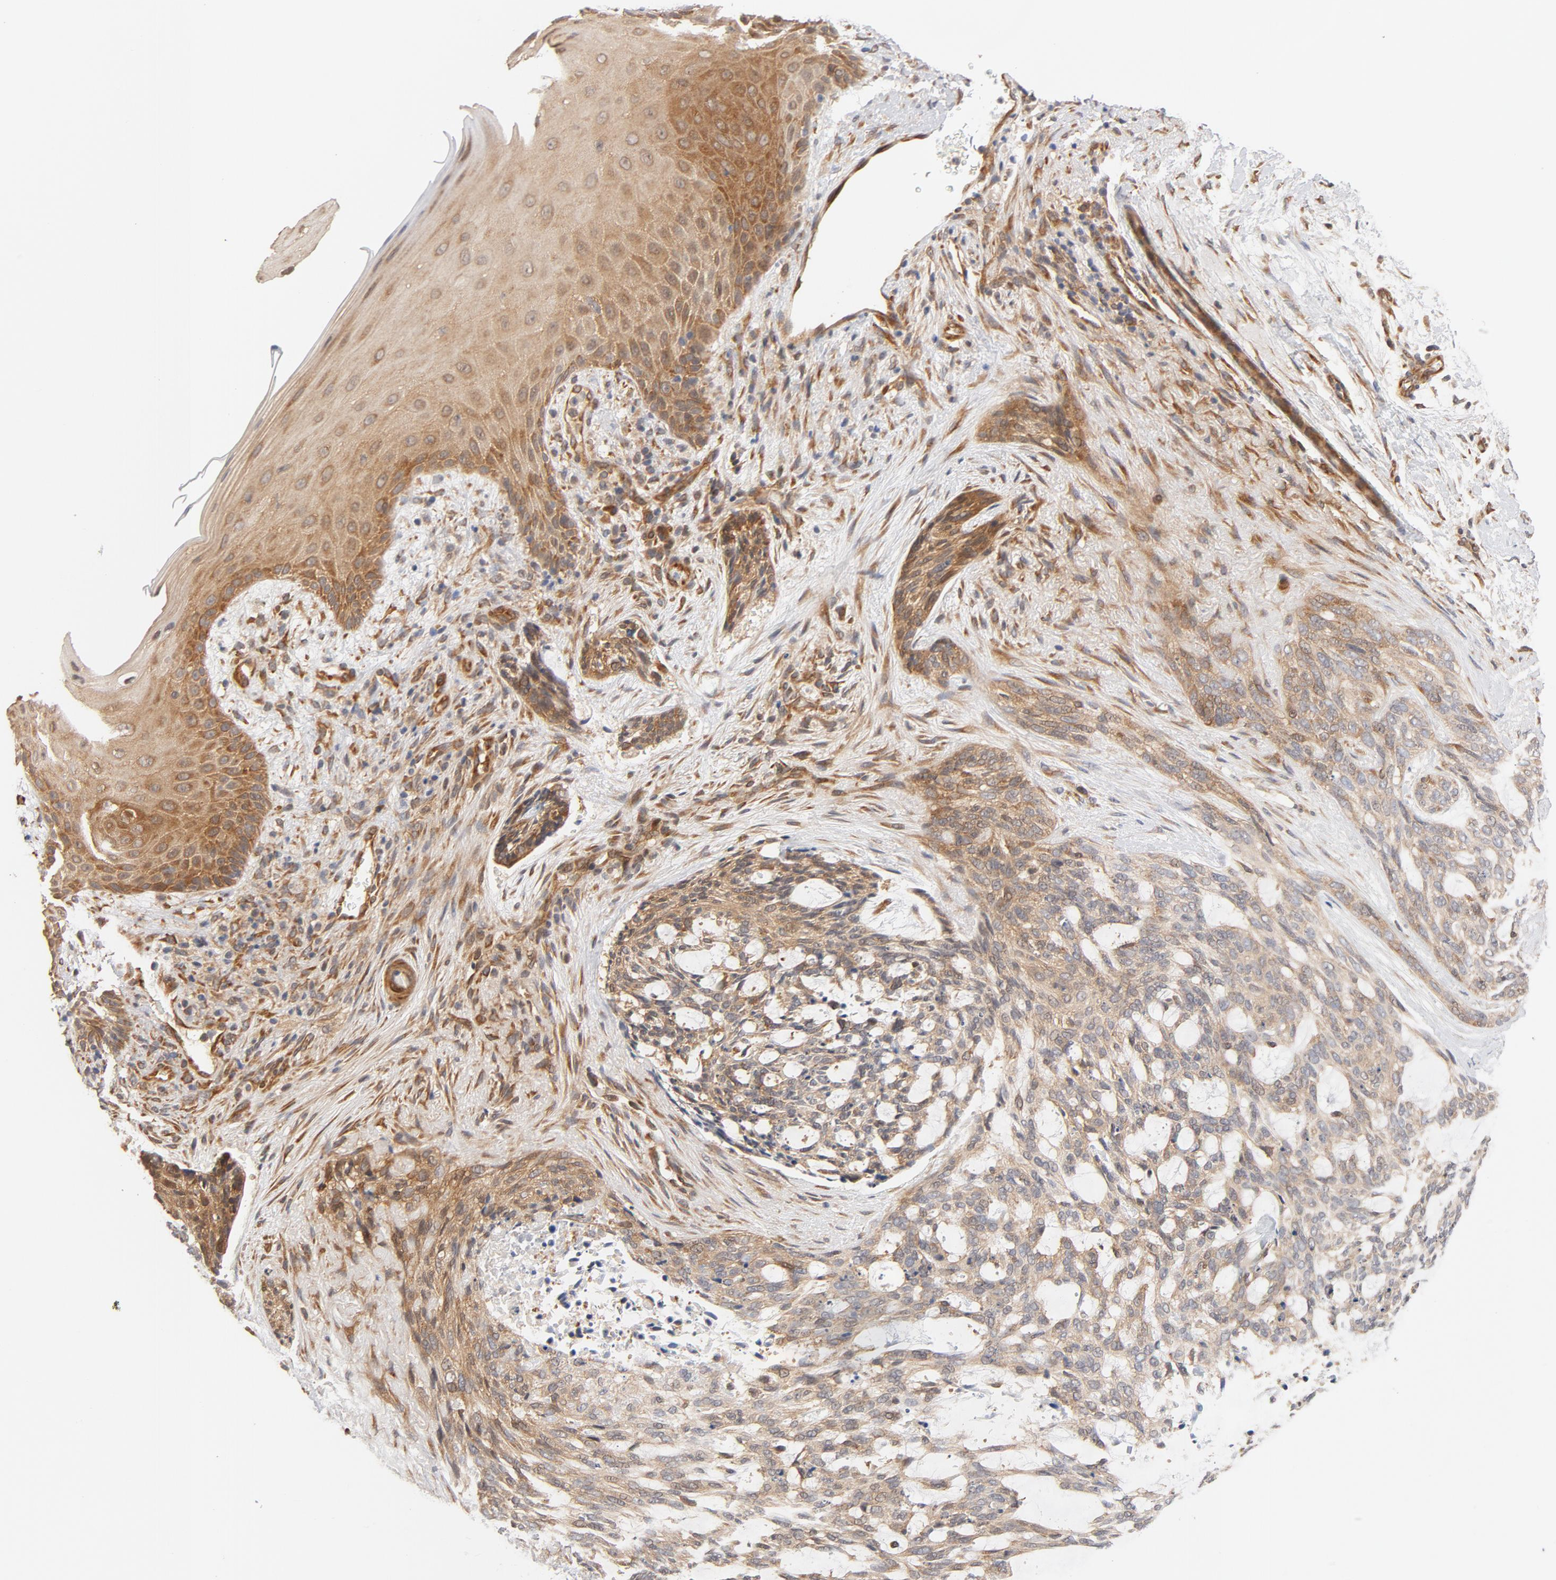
{"staining": {"intensity": "moderate", "quantity": ">75%", "location": "cytoplasmic/membranous"}, "tissue": "skin cancer", "cell_type": "Tumor cells", "image_type": "cancer", "snomed": [{"axis": "morphology", "description": "Normal tissue, NOS"}, {"axis": "morphology", "description": "Basal cell carcinoma"}, {"axis": "topography", "description": "Skin"}], "caption": "Moderate cytoplasmic/membranous protein positivity is seen in about >75% of tumor cells in skin basal cell carcinoma.", "gene": "EIF4E", "patient": {"sex": "female", "age": 71}}